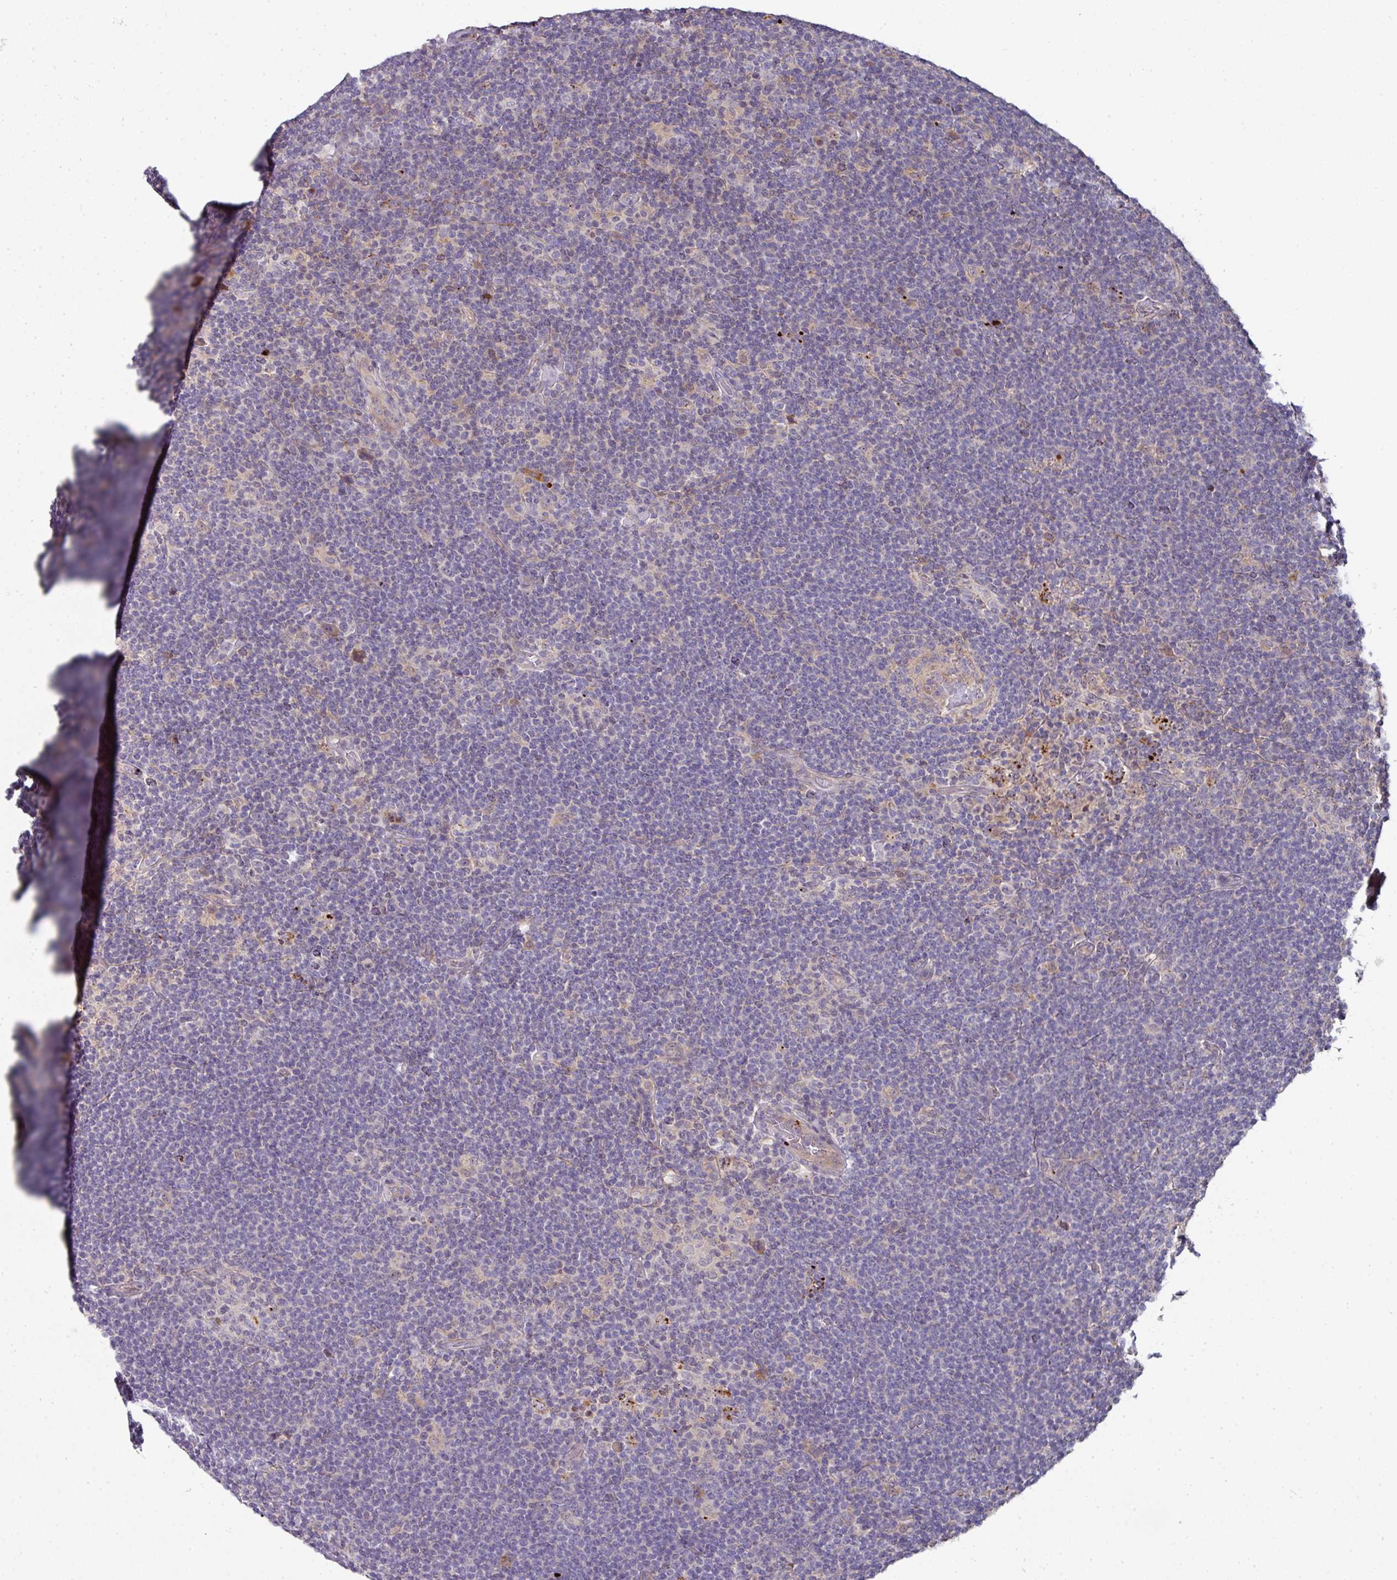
{"staining": {"intensity": "negative", "quantity": "none", "location": "none"}, "tissue": "lymphoma", "cell_type": "Tumor cells", "image_type": "cancer", "snomed": [{"axis": "morphology", "description": "Hodgkin's disease, NOS"}, {"axis": "topography", "description": "Lymph node"}], "caption": "This is an immunohistochemistry (IHC) histopathology image of human Hodgkin's disease. There is no positivity in tumor cells.", "gene": "CTDSP2", "patient": {"sex": "female", "age": 57}}